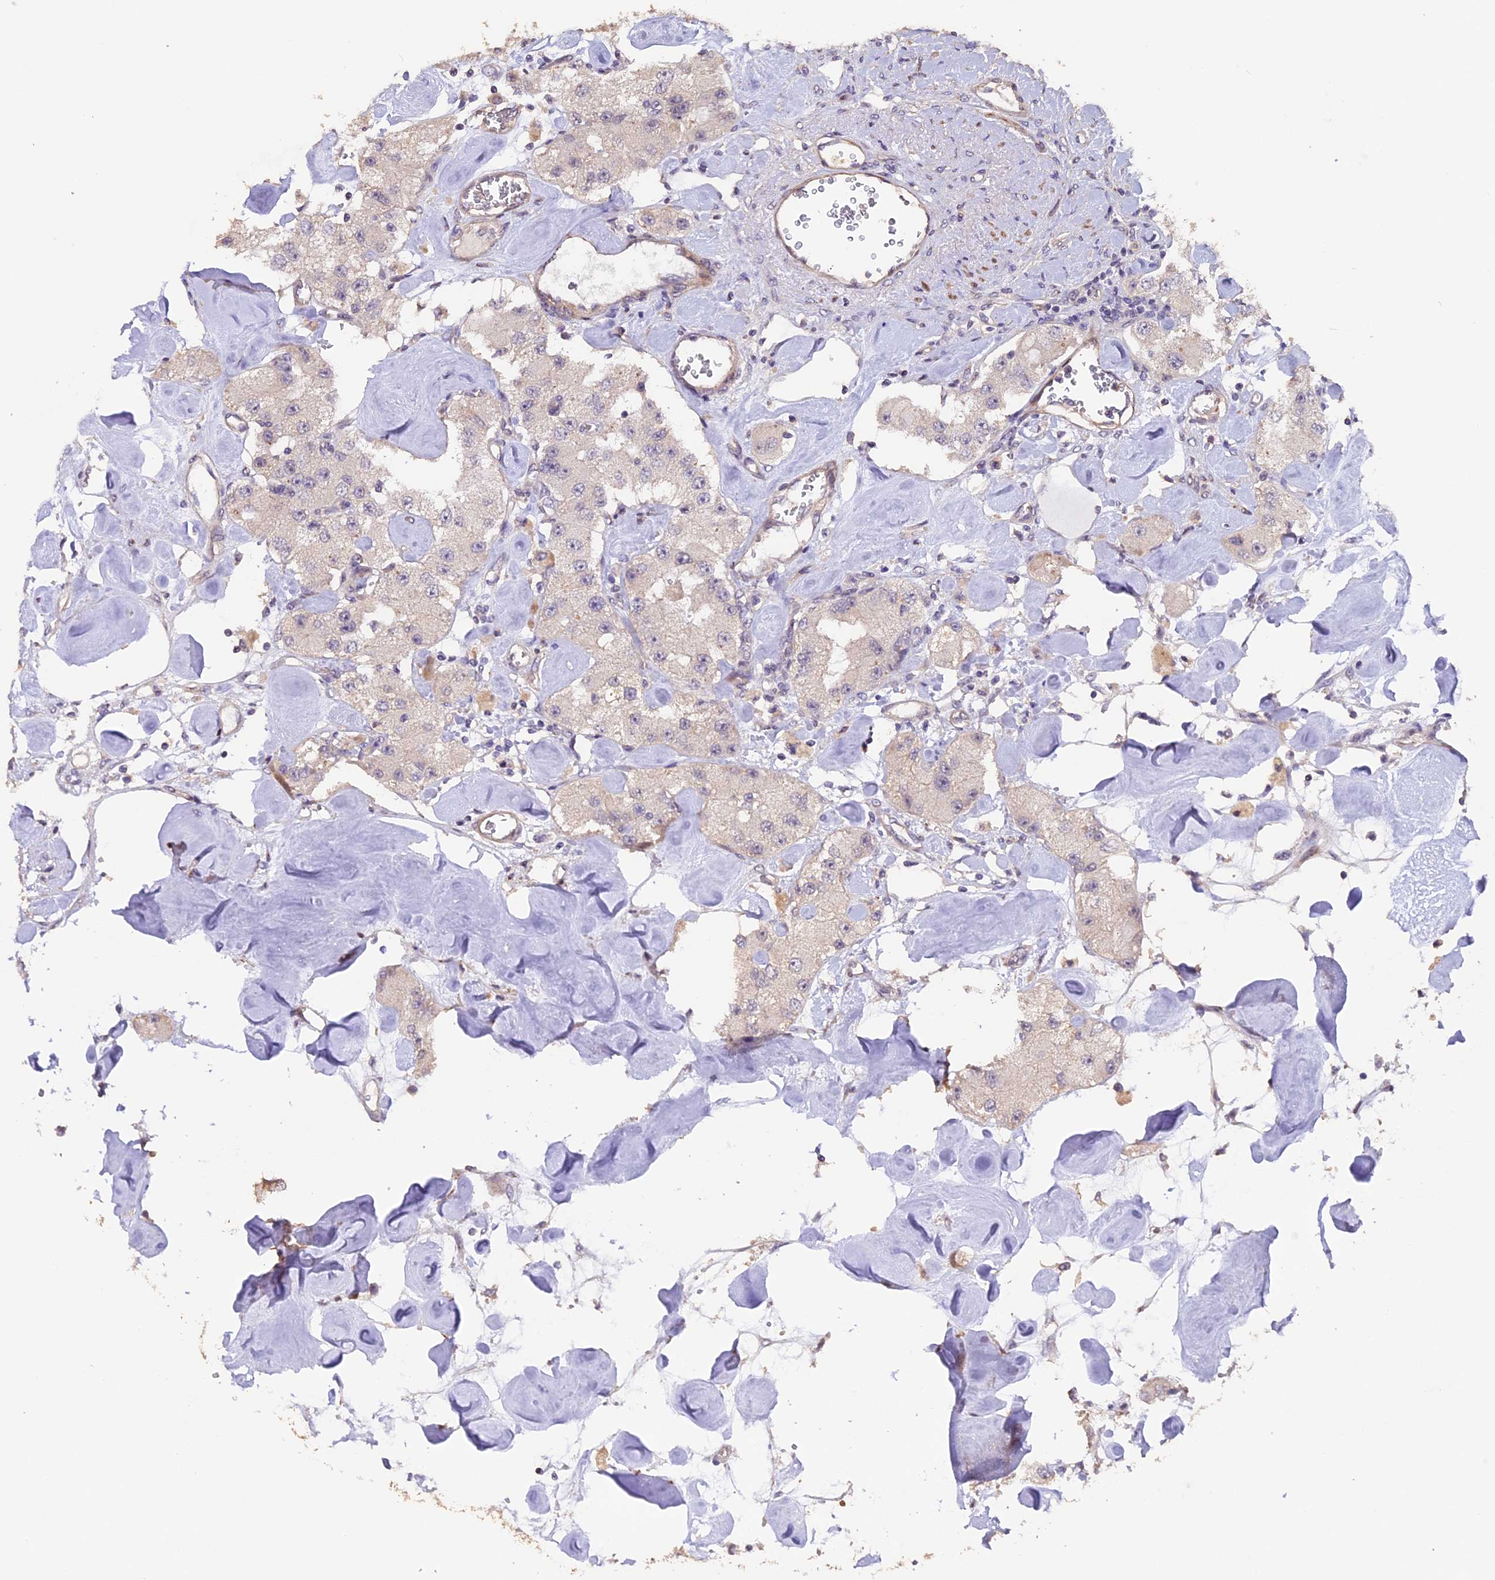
{"staining": {"intensity": "negative", "quantity": "none", "location": "none"}, "tissue": "carcinoid", "cell_type": "Tumor cells", "image_type": "cancer", "snomed": [{"axis": "morphology", "description": "Carcinoid, malignant, NOS"}, {"axis": "topography", "description": "Pancreas"}], "caption": "This micrograph is of carcinoid (malignant) stained with immunohistochemistry to label a protein in brown with the nuclei are counter-stained blue. There is no expression in tumor cells.", "gene": "GNB5", "patient": {"sex": "male", "age": 41}}